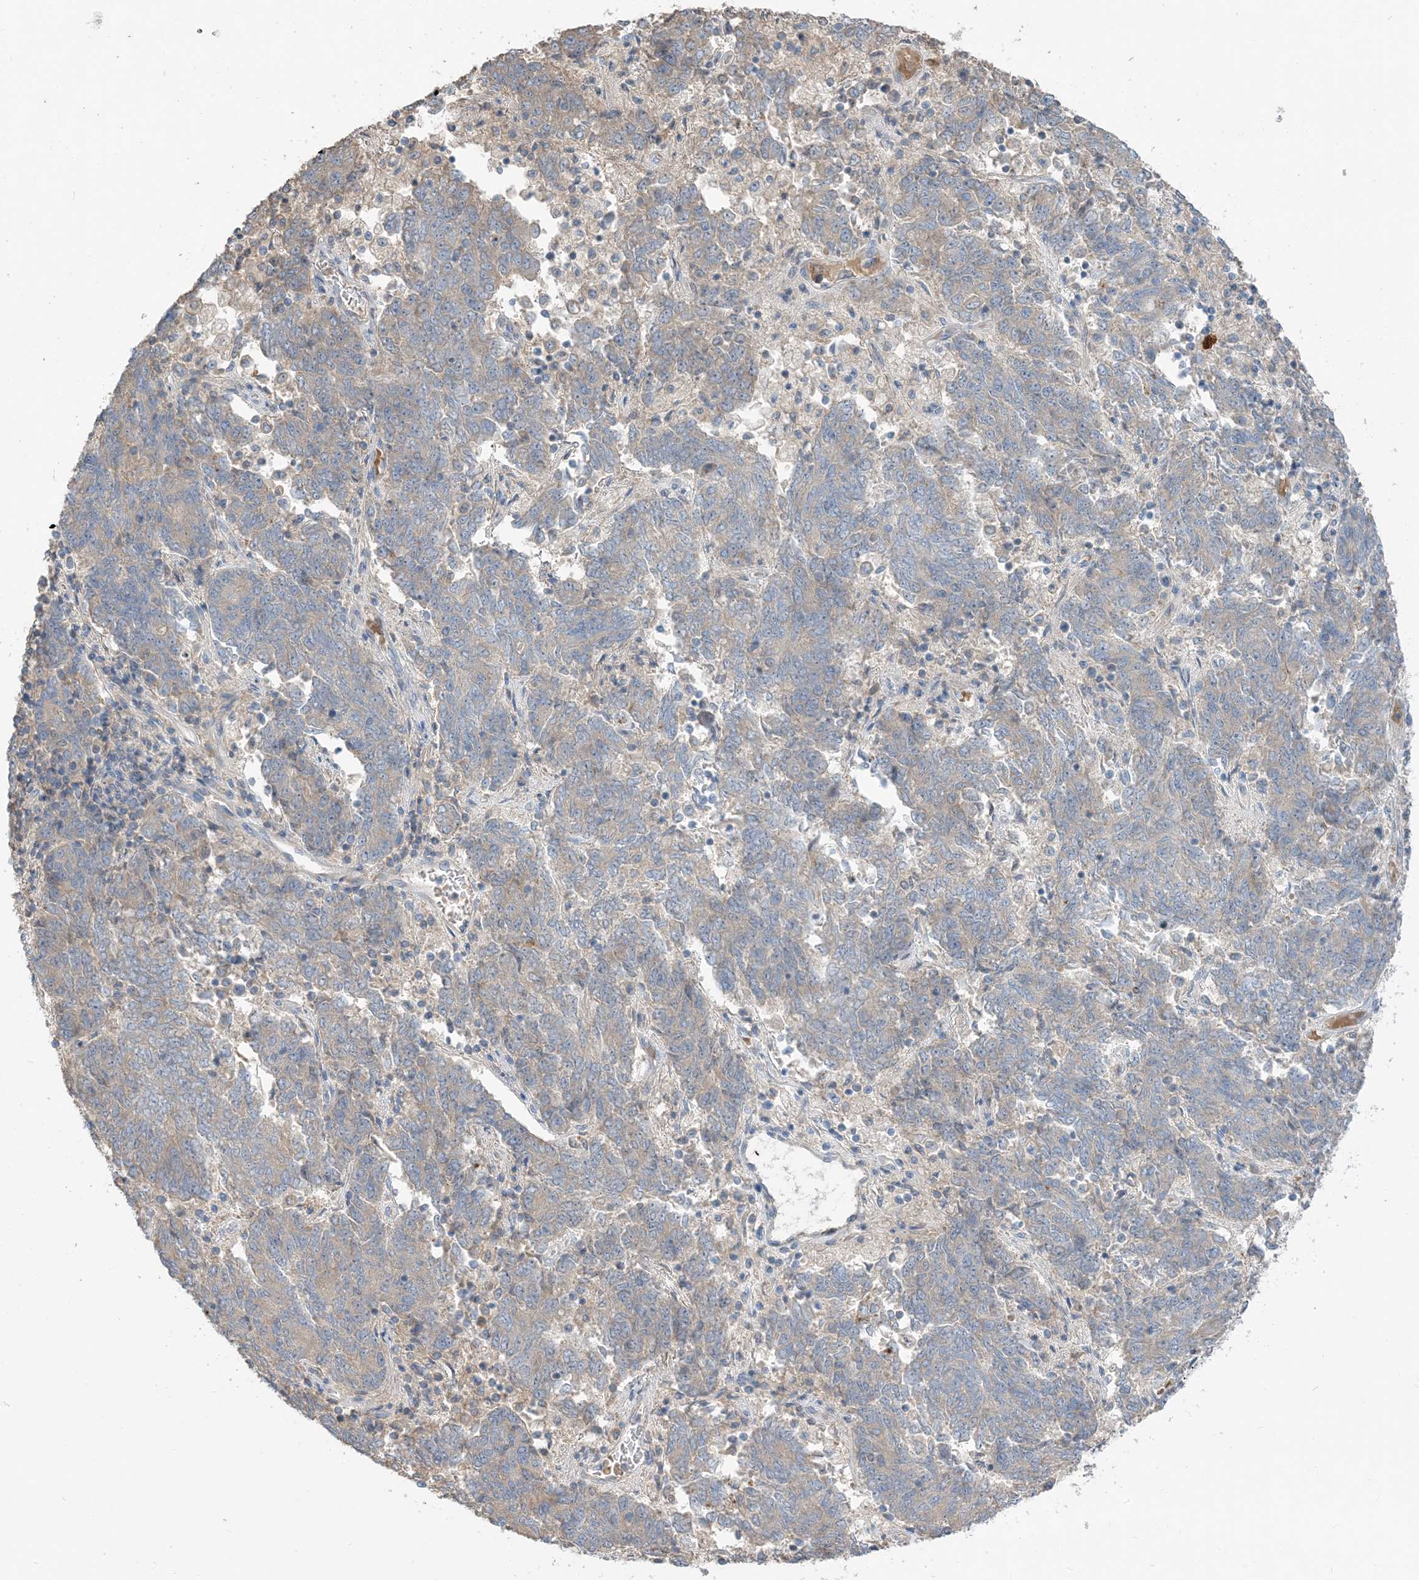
{"staining": {"intensity": "negative", "quantity": "none", "location": "none"}, "tissue": "endometrial cancer", "cell_type": "Tumor cells", "image_type": "cancer", "snomed": [{"axis": "morphology", "description": "Adenocarcinoma, NOS"}, {"axis": "topography", "description": "Endometrium"}], "caption": "DAB immunohistochemical staining of human endometrial cancer exhibits no significant expression in tumor cells.", "gene": "USP53", "patient": {"sex": "female", "age": 80}}